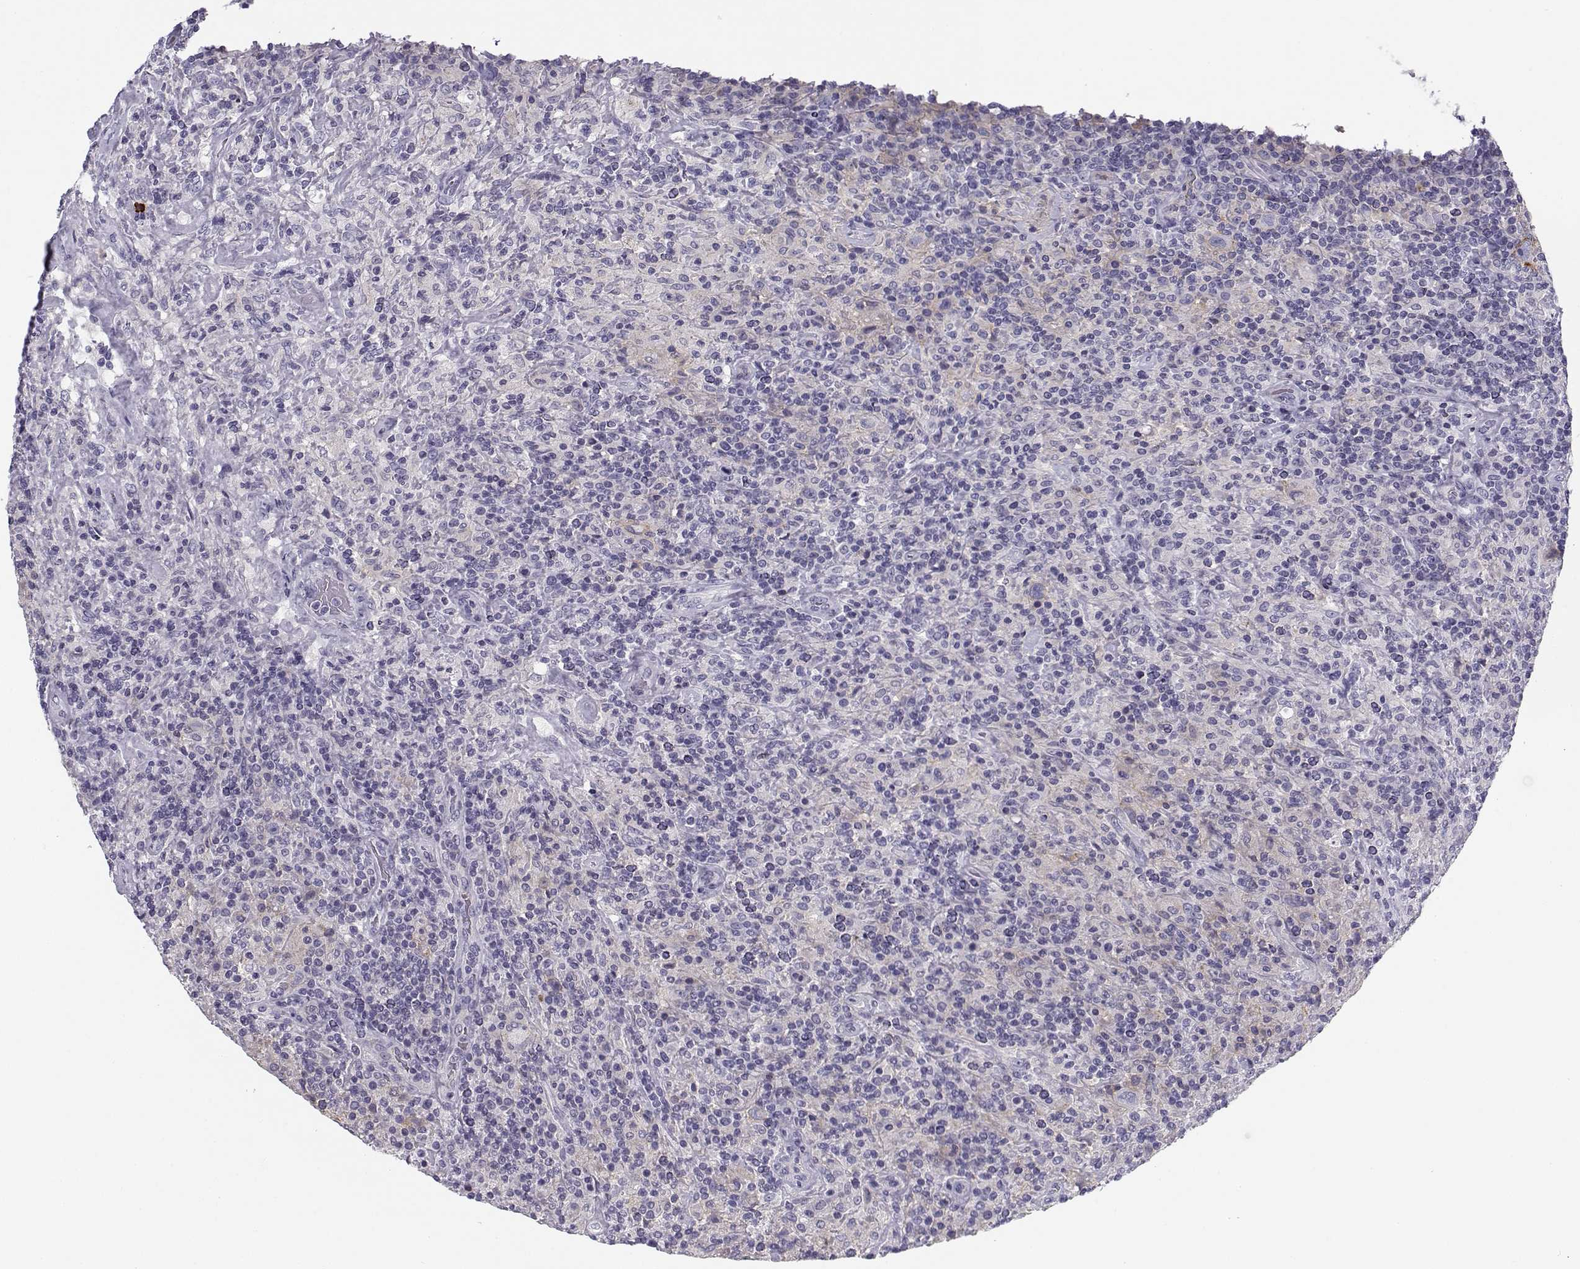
{"staining": {"intensity": "negative", "quantity": "none", "location": "none"}, "tissue": "lymphoma", "cell_type": "Tumor cells", "image_type": "cancer", "snomed": [{"axis": "morphology", "description": "Hodgkin's disease, NOS"}, {"axis": "topography", "description": "Lymph node"}], "caption": "The image demonstrates no staining of tumor cells in lymphoma. (Immunohistochemistry, brightfield microscopy, high magnification).", "gene": "CREB3L3", "patient": {"sex": "male", "age": 70}}